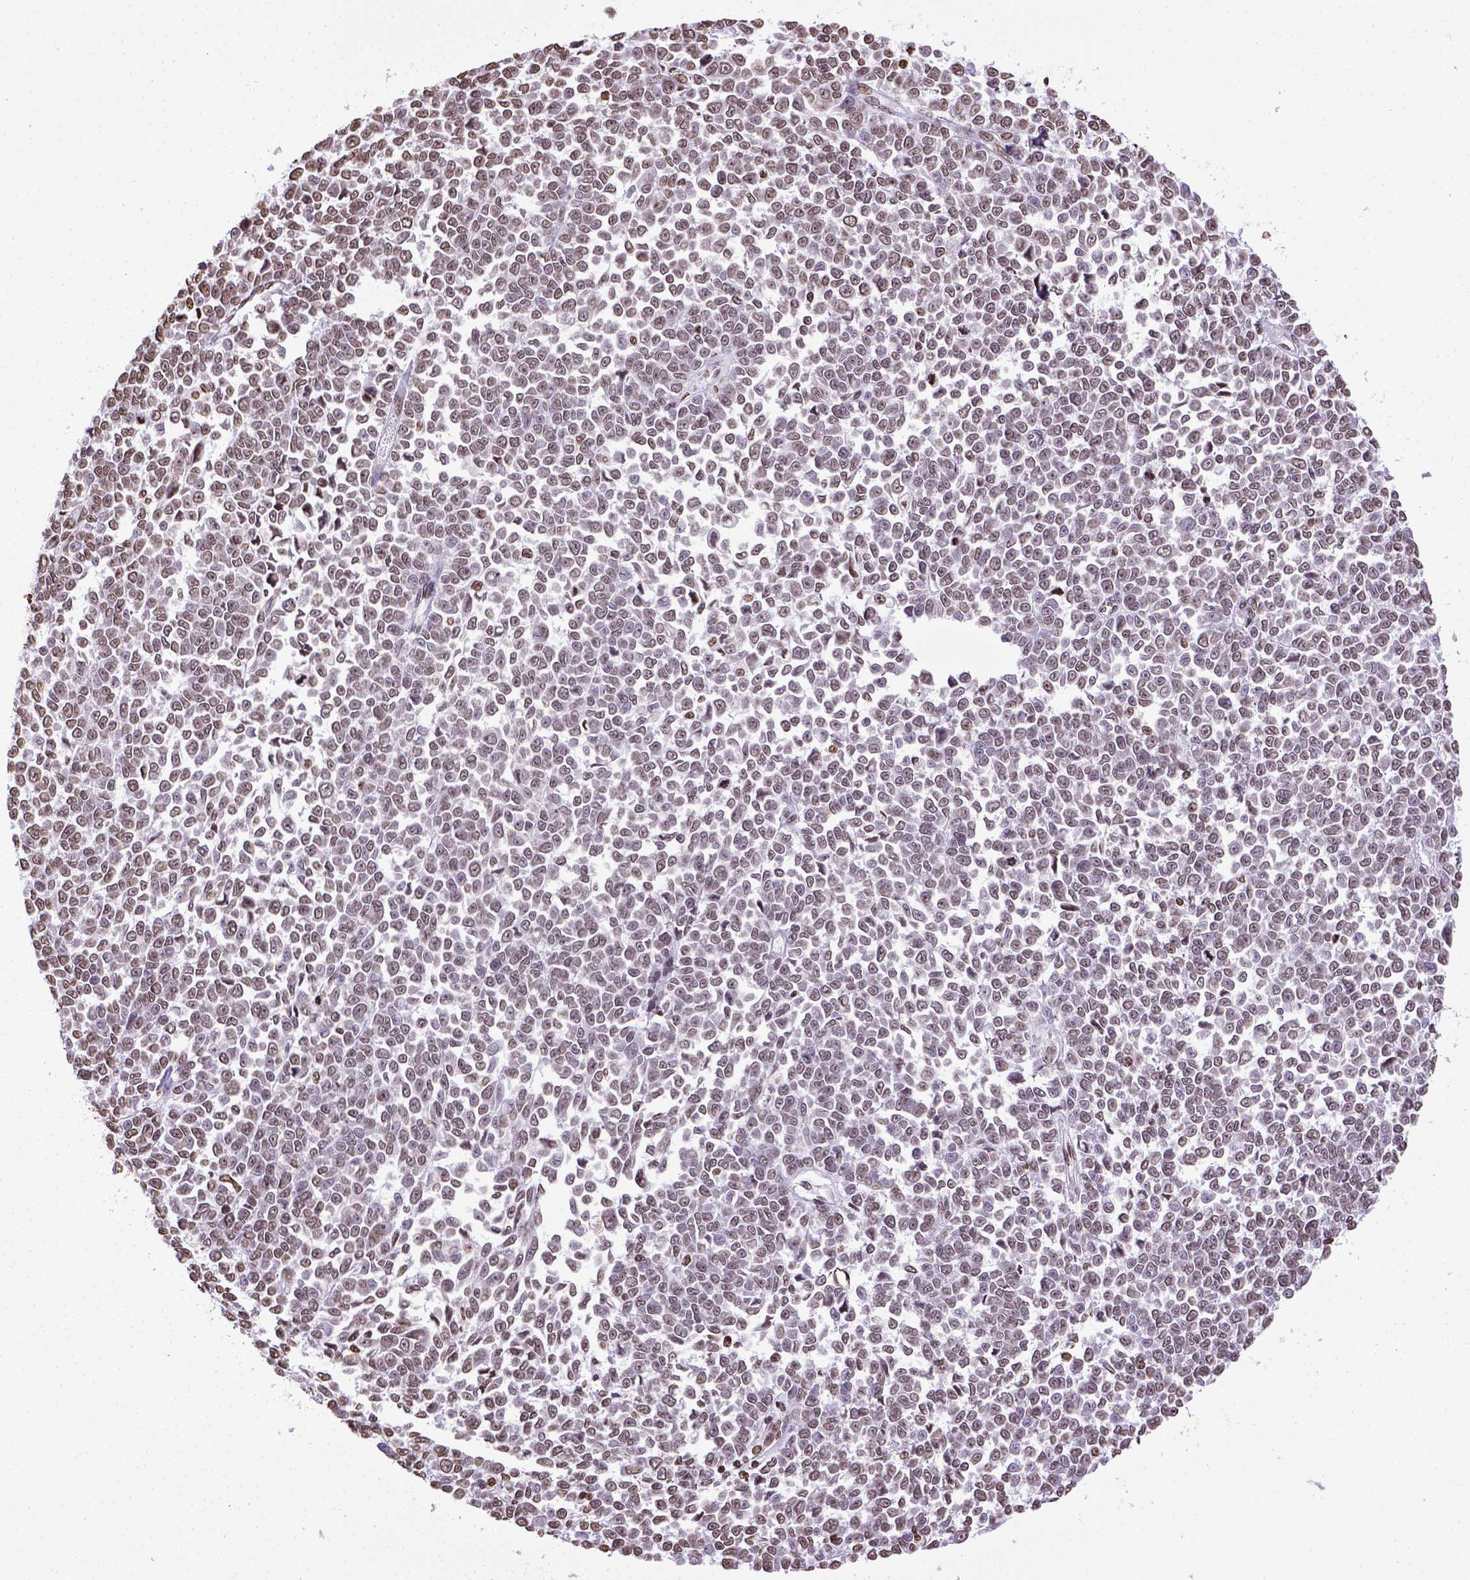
{"staining": {"intensity": "weak", "quantity": ">75%", "location": "nuclear"}, "tissue": "melanoma", "cell_type": "Tumor cells", "image_type": "cancer", "snomed": [{"axis": "morphology", "description": "Malignant melanoma, NOS"}, {"axis": "topography", "description": "Skin"}], "caption": "The micrograph exhibits immunohistochemical staining of malignant melanoma. There is weak nuclear expression is identified in approximately >75% of tumor cells.", "gene": "ZNF75D", "patient": {"sex": "female", "age": 95}}